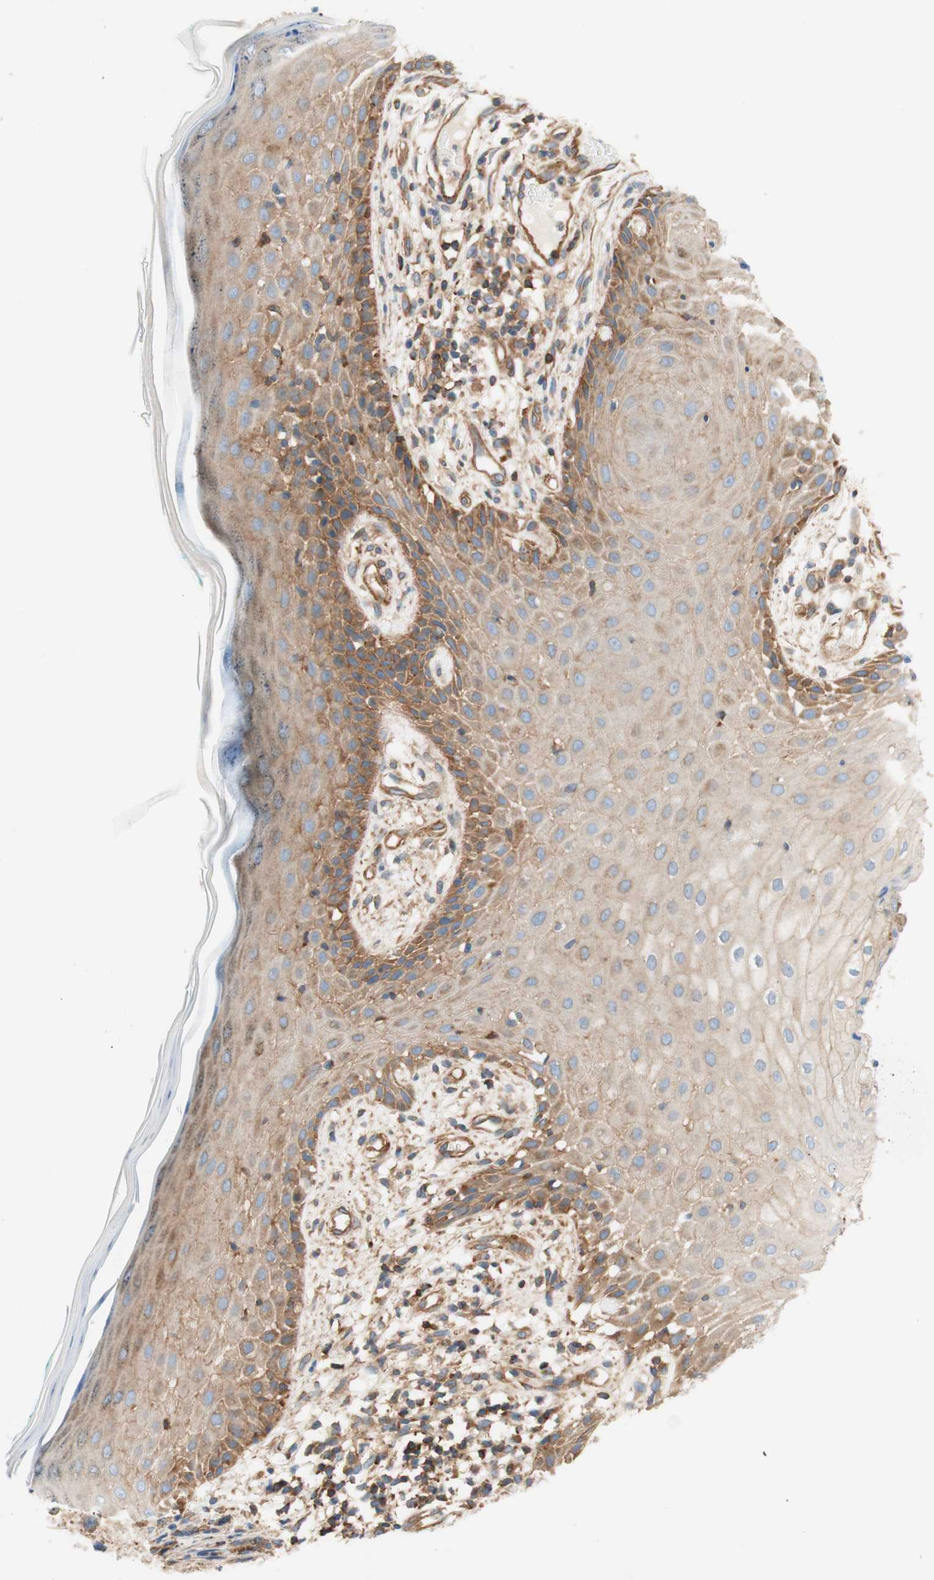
{"staining": {"intensity": "moderate", "quantity": ">75%", "location": "cytoplasmic/membranous"}, "tissue": "skin cancer", "cell_type": "Tumor cells", "image_type": "cancer", "snomed": [{"axis": "morphology", "description": "Basal cell carcinoma"}, {"axis": "topography", "description": "Skin"}], "caption": "Brown immunohistochemical staining in human skin cancer reveals moderate cytoplasmic/membranous positivity in about >75% of tumor cells. (brown staining indicates protein expression, while blue staining denotes nuclei).", "gene": "VPS26A", "patient": {"sex": "female", "age": 84}}